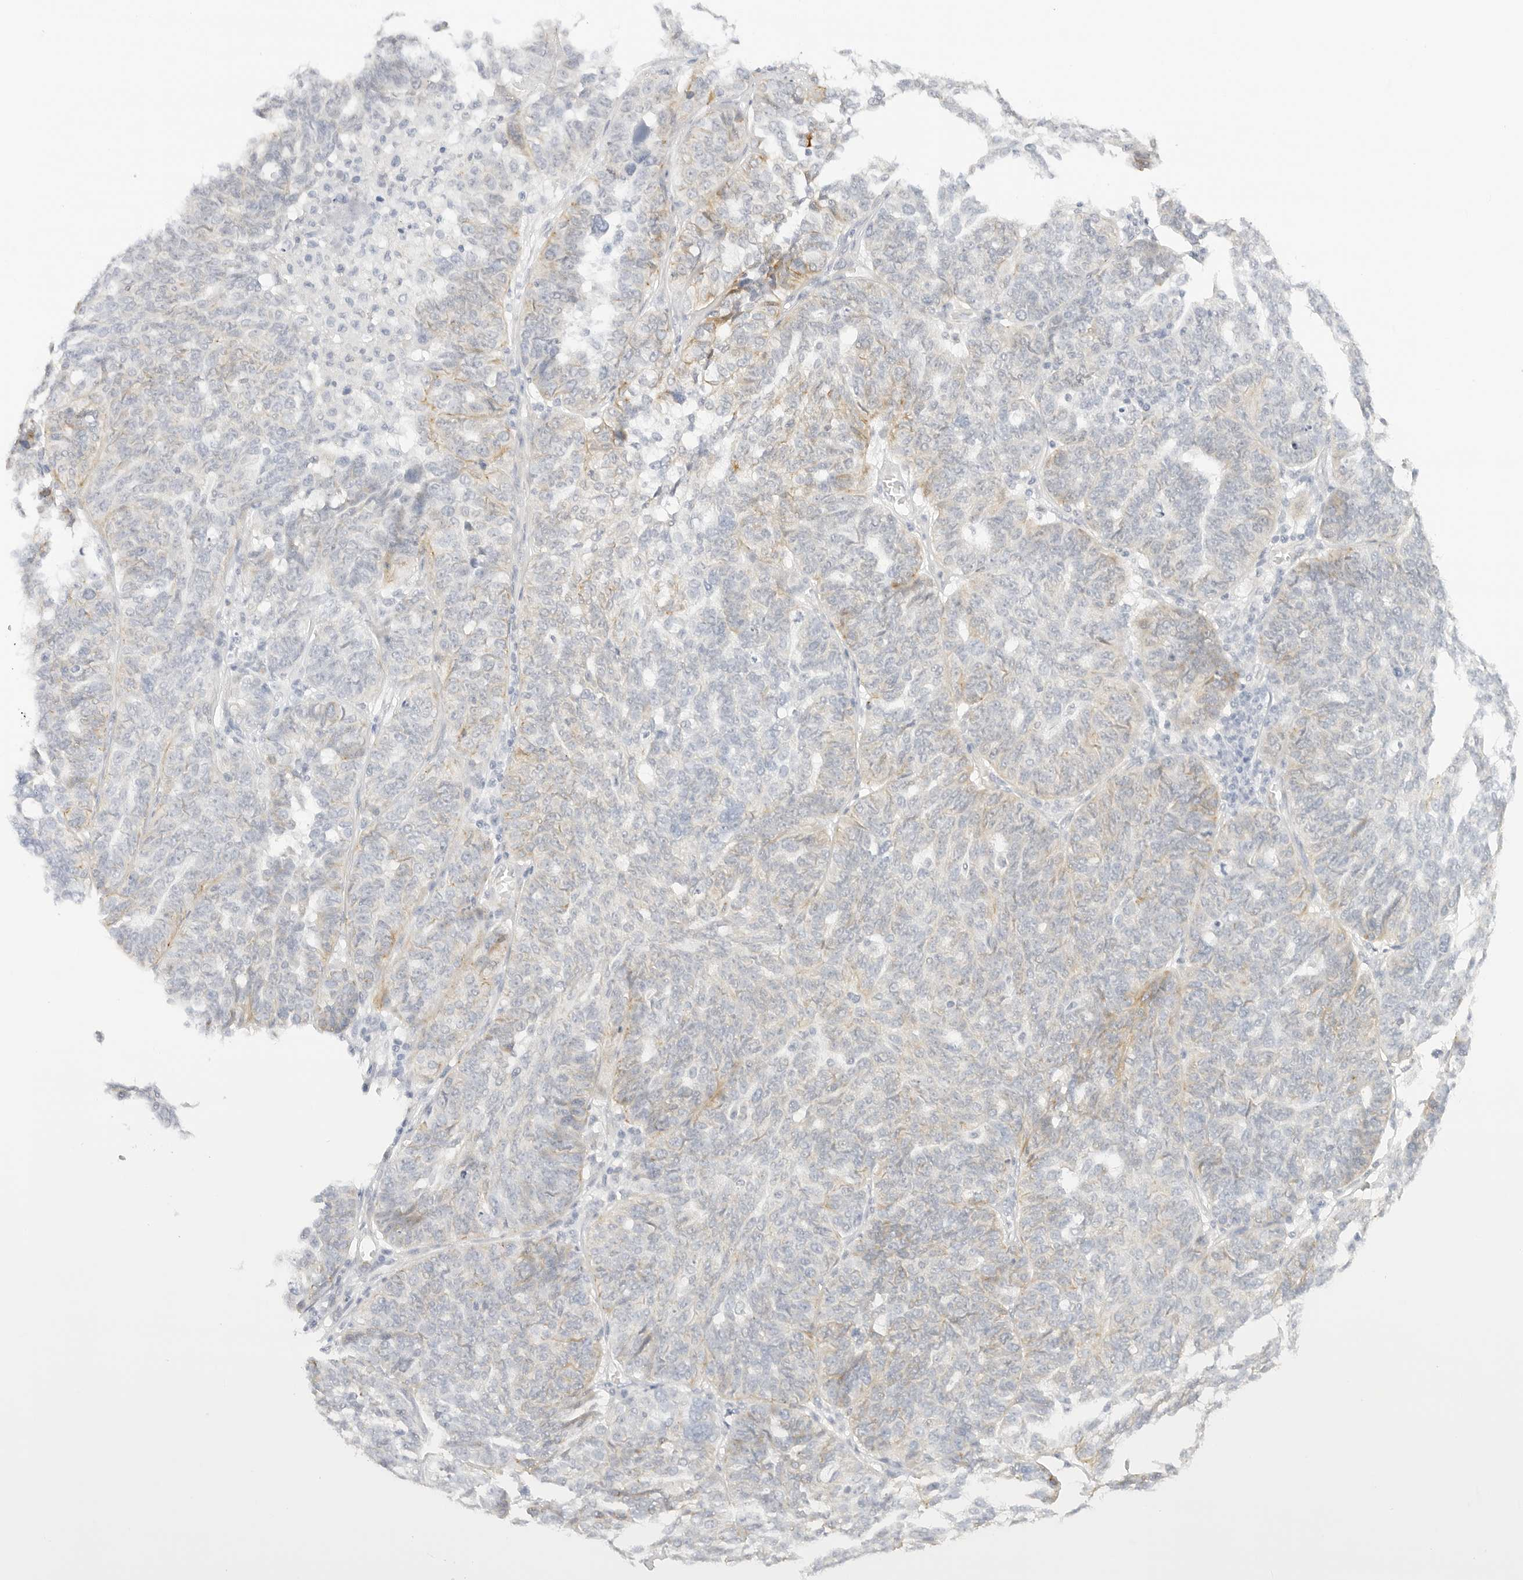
{"staining": {"intensity": "moderate", "quantity": "<25%", "location": "cytoplasmic/membranous"}, "tissue": "ovarian cancer", "cell_type": "Tumor cells", "image_type": "cancer", "snomed": [{"axis": "morphology", "description": "Cystadenocarcinoma, serous, NOS"}, {"axis": "topography", "description": "Ovary"}], "caption": "Protein analysis of serous cystadenocarcinoma (ovarian) tissue displays moderate cytoplasmic/membranous expression in approximately <25% of tumor cells. The staining was performed using DAB (3,3'-diaminobenzidine) to visualize the protein expression in brown, while the nuclei were stained in blue with hematoxylin (Magnification: 20x).", "gene": "PCDH19", "patient": {"sex": "female", "age": 59}}